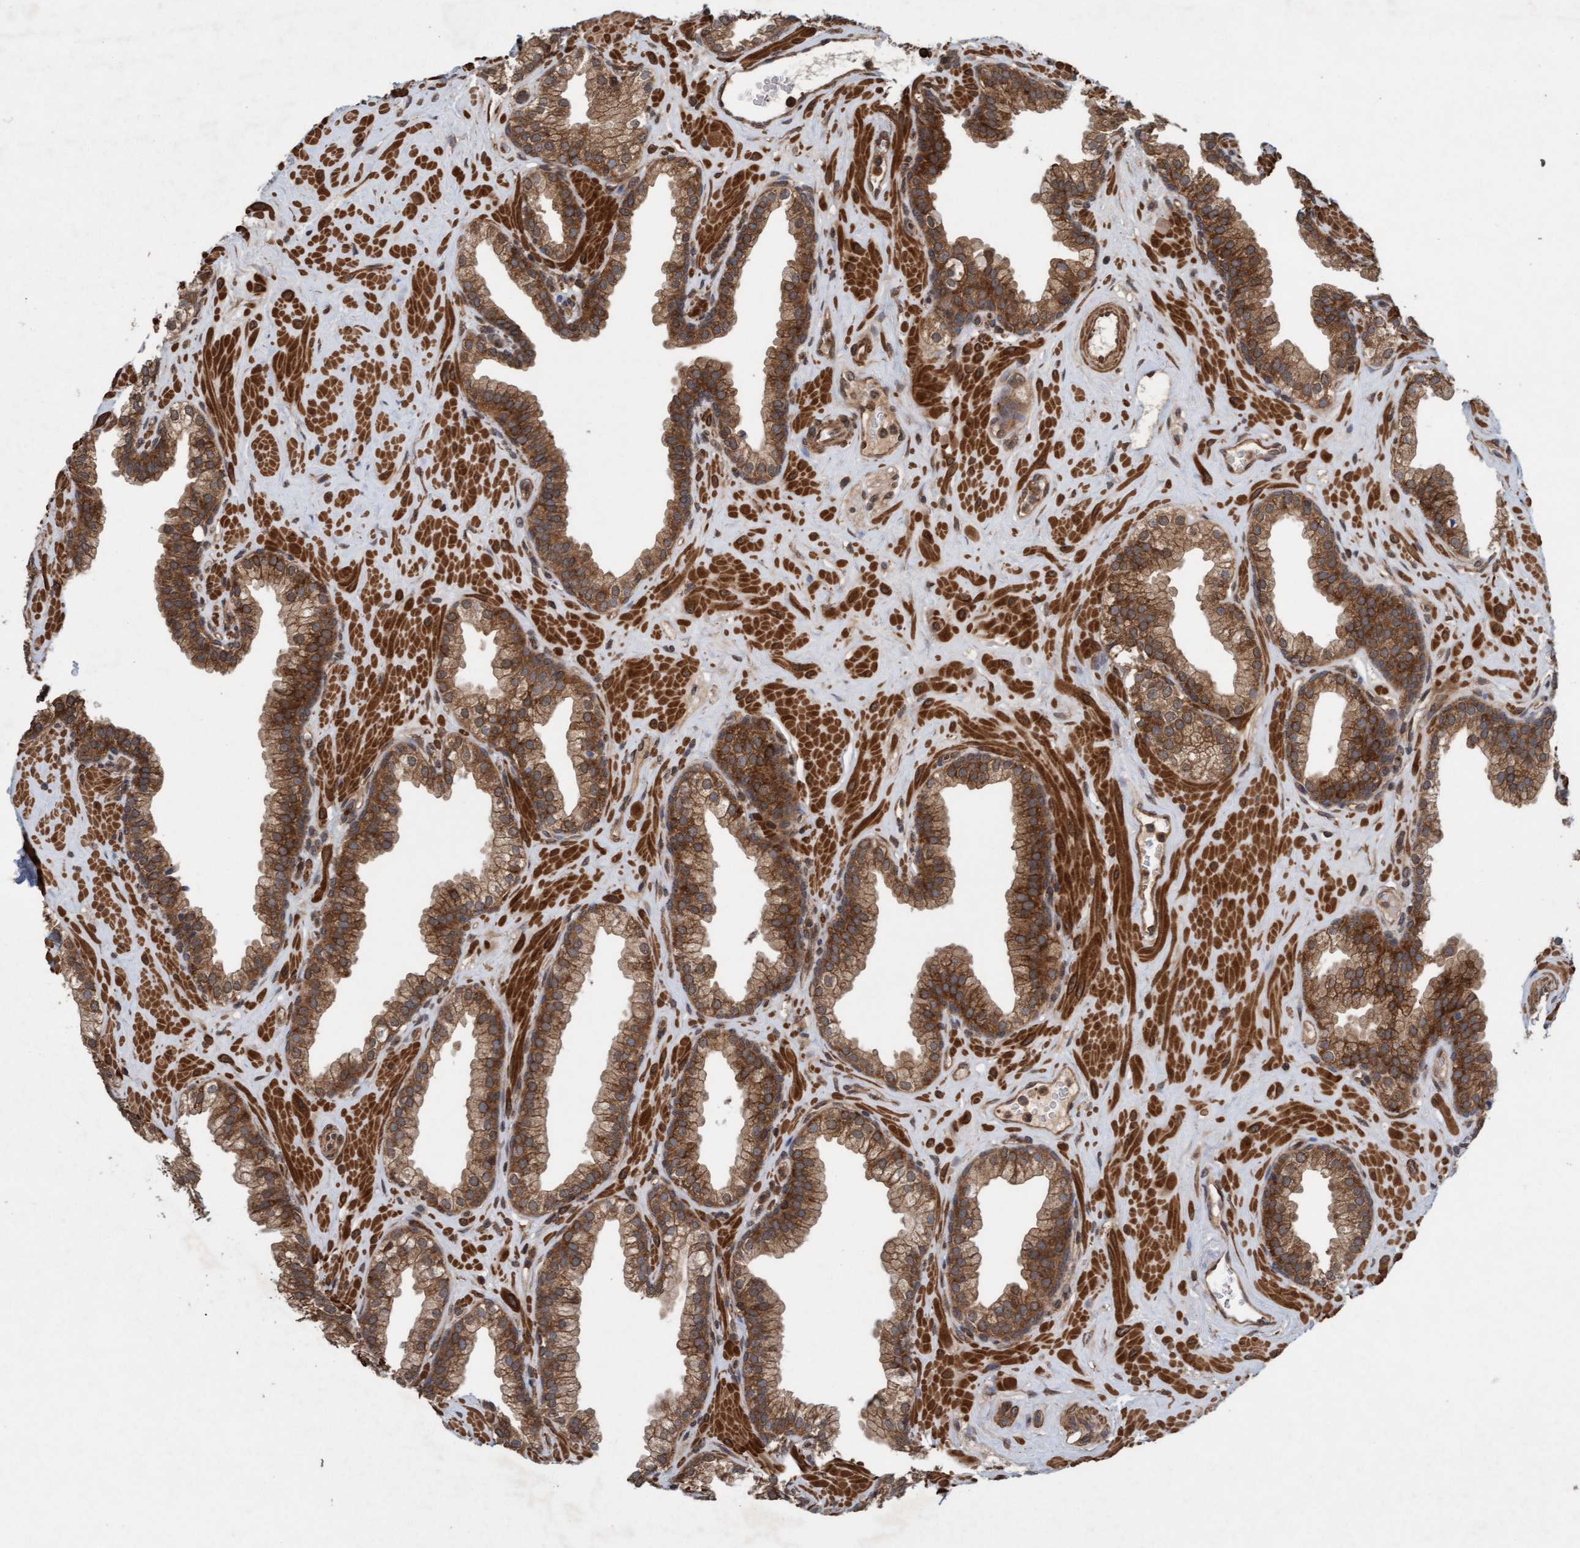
{"staining": {"intensity": "moderate", "quantity": ">75%", "location": "cytoplasmic/membranous"}, "tissue": "prostate", "cell_type": "Glandular cells", "image_type": "normal", "snomed": [{"axis": "morphology", "description": "Normal tissue, NOS"}, {"axis": "morphology", "description": "Urothelial carcinoma, Low grade"}, {"axis": "topography", "description": "Urinary bladder"}, {"axis": "topography", "description": "Prostate"}], "caption": "Unremarkable prostate was stained to show a protein in brown. There is medium levels of moderate cytoplasmic/membranous staining in approximately >75% of glandular cells. The staining was performed using DAB (3,3'-diaminobenzidine), with brown indicating positive protein expression. Nuclei are stained blue with hematoxylin.", "gene": "FXR2", "patient": {"sex": "male", "age": 60}}